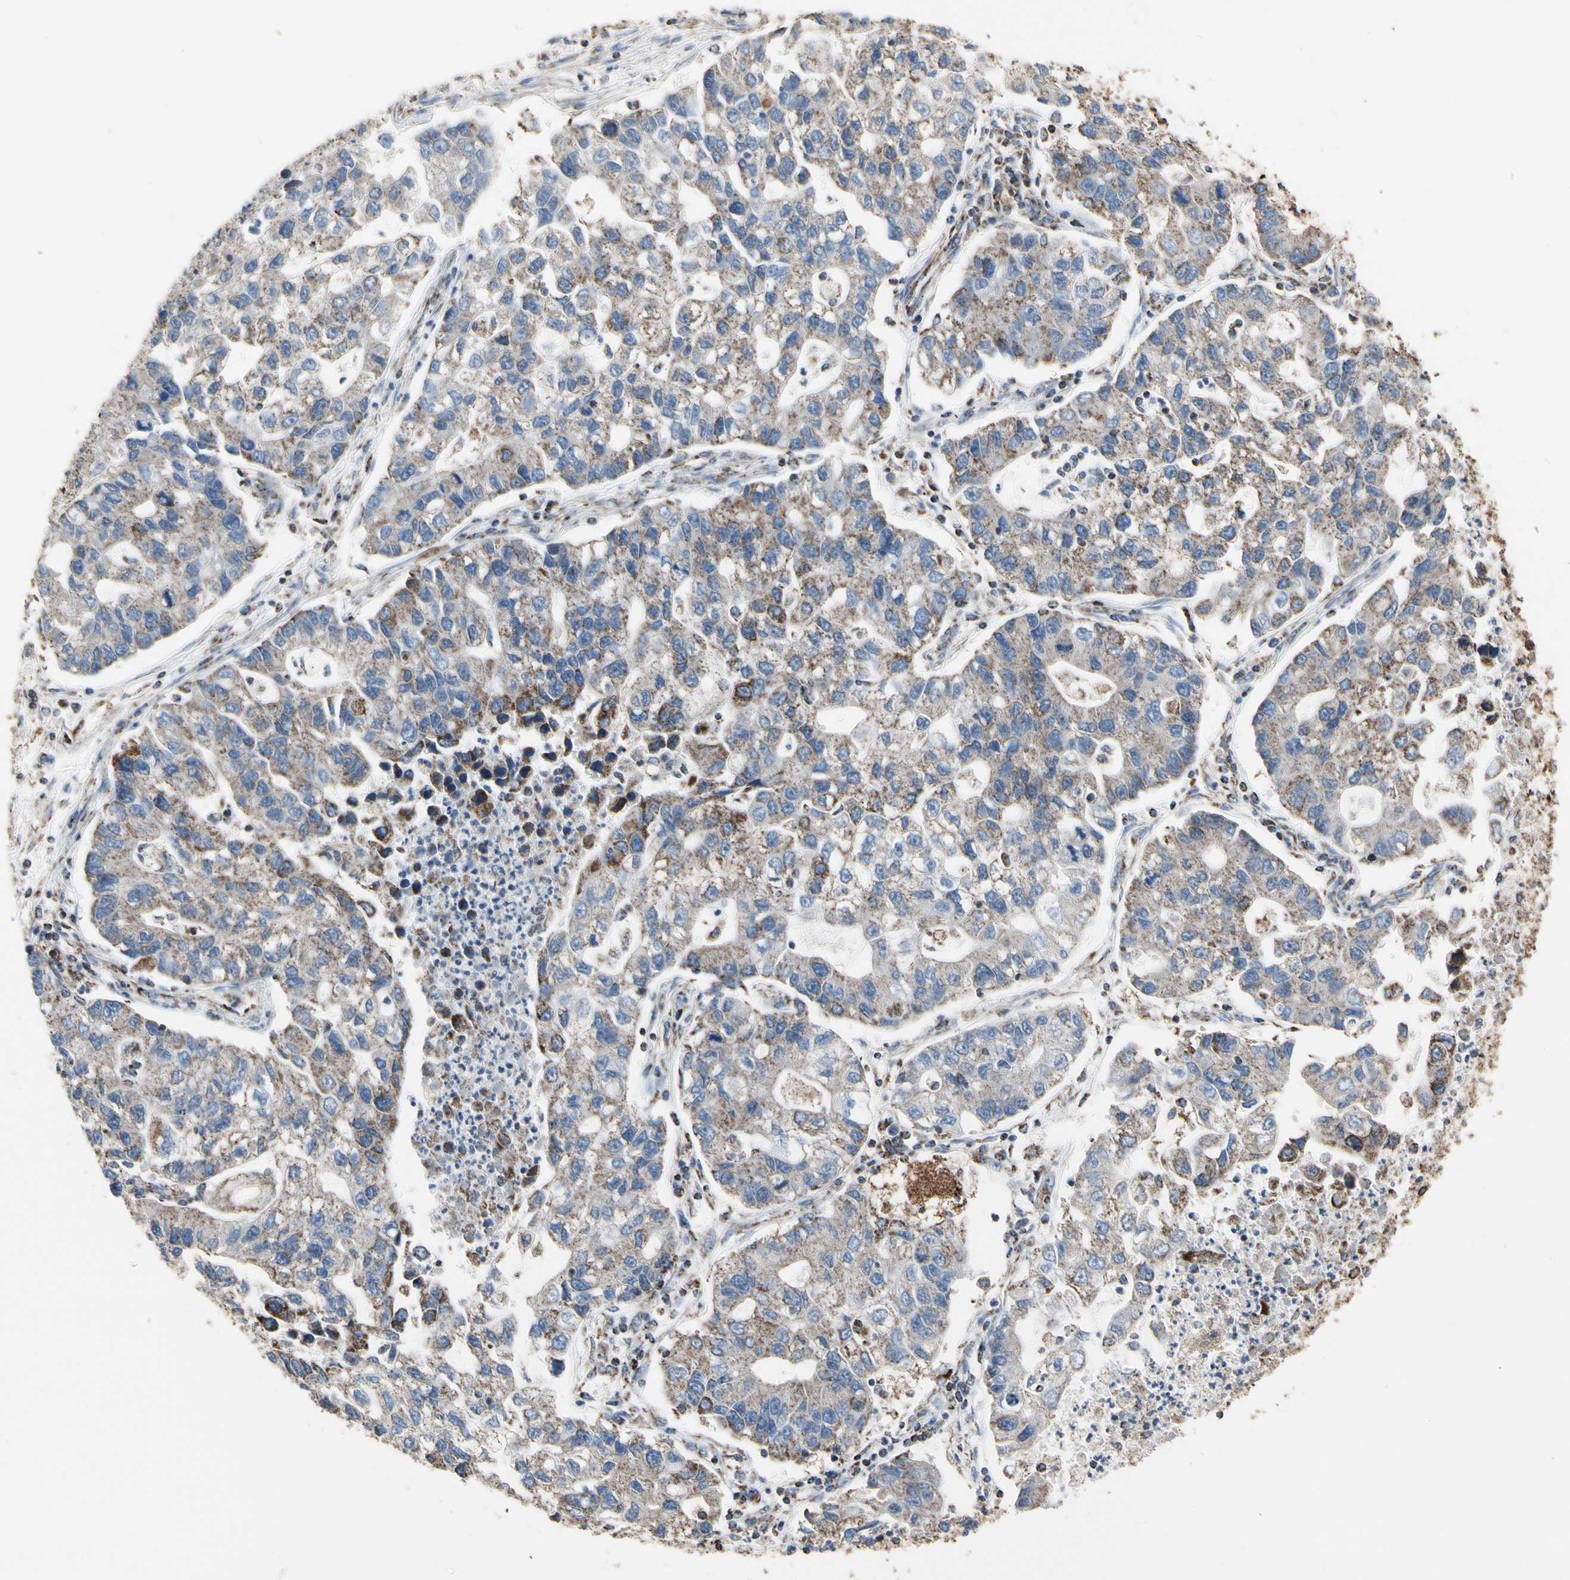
{"staining": {"intensity": "weak", "quantity": "25%-75%", "location": "cytoplasmic/membranous"}, "tissue": "lung cancer", "cell_type": "Tumor cells", "image_type": "cancer", "snomed": [{"axis": "morphology", "description": "Adenocarcinoma, NOS"}, {"axis": "topography", "description": "Lung"}], "caption": "The image exhibits immunohistochemical staining of adenocarcinoma (lung). There is weak cytoplasmic/membranous expression is seen in about 25%-75% of tumor cells.", "gene": "TUBA1A", "patient": {"sex": "female", "age": 51}}